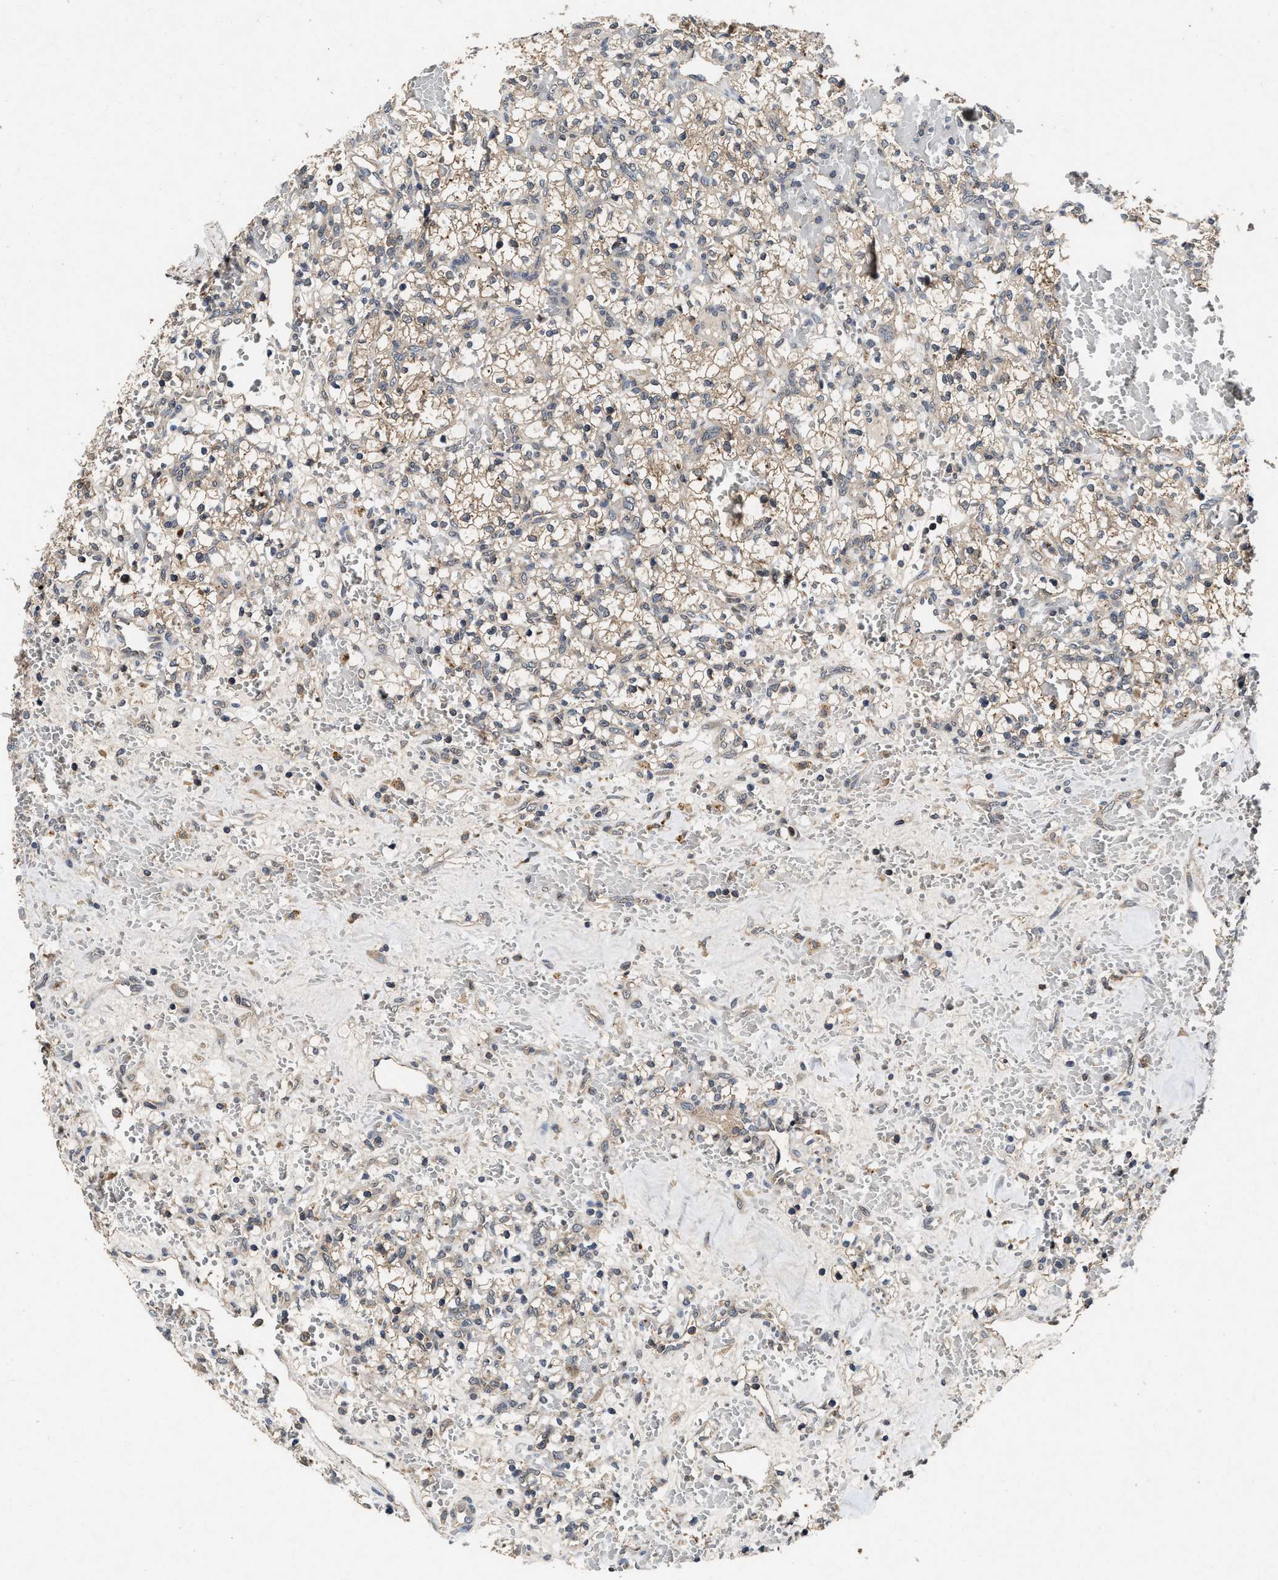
{"staining": {"intensity": "weak", "quantity": ">75%", "location": "cytoplasmic/membranous"}, "tissue": "renal cancer", "cell_type": "Tumor cells", "image_type": "cancer", "snomed": [{"axis": "morphology", "description": "Adenocarcinoma, NOS"}, {"axis": "topography", "description": "Kidney"}], "caption": "Immunohistochemical staining of renal cancer displays low levels of weak cytoplasmic/membranous protein staining in about >75% of tumor cells.", "gene": "PDAP1", "patient": {"sex": "female", "age": 60}}